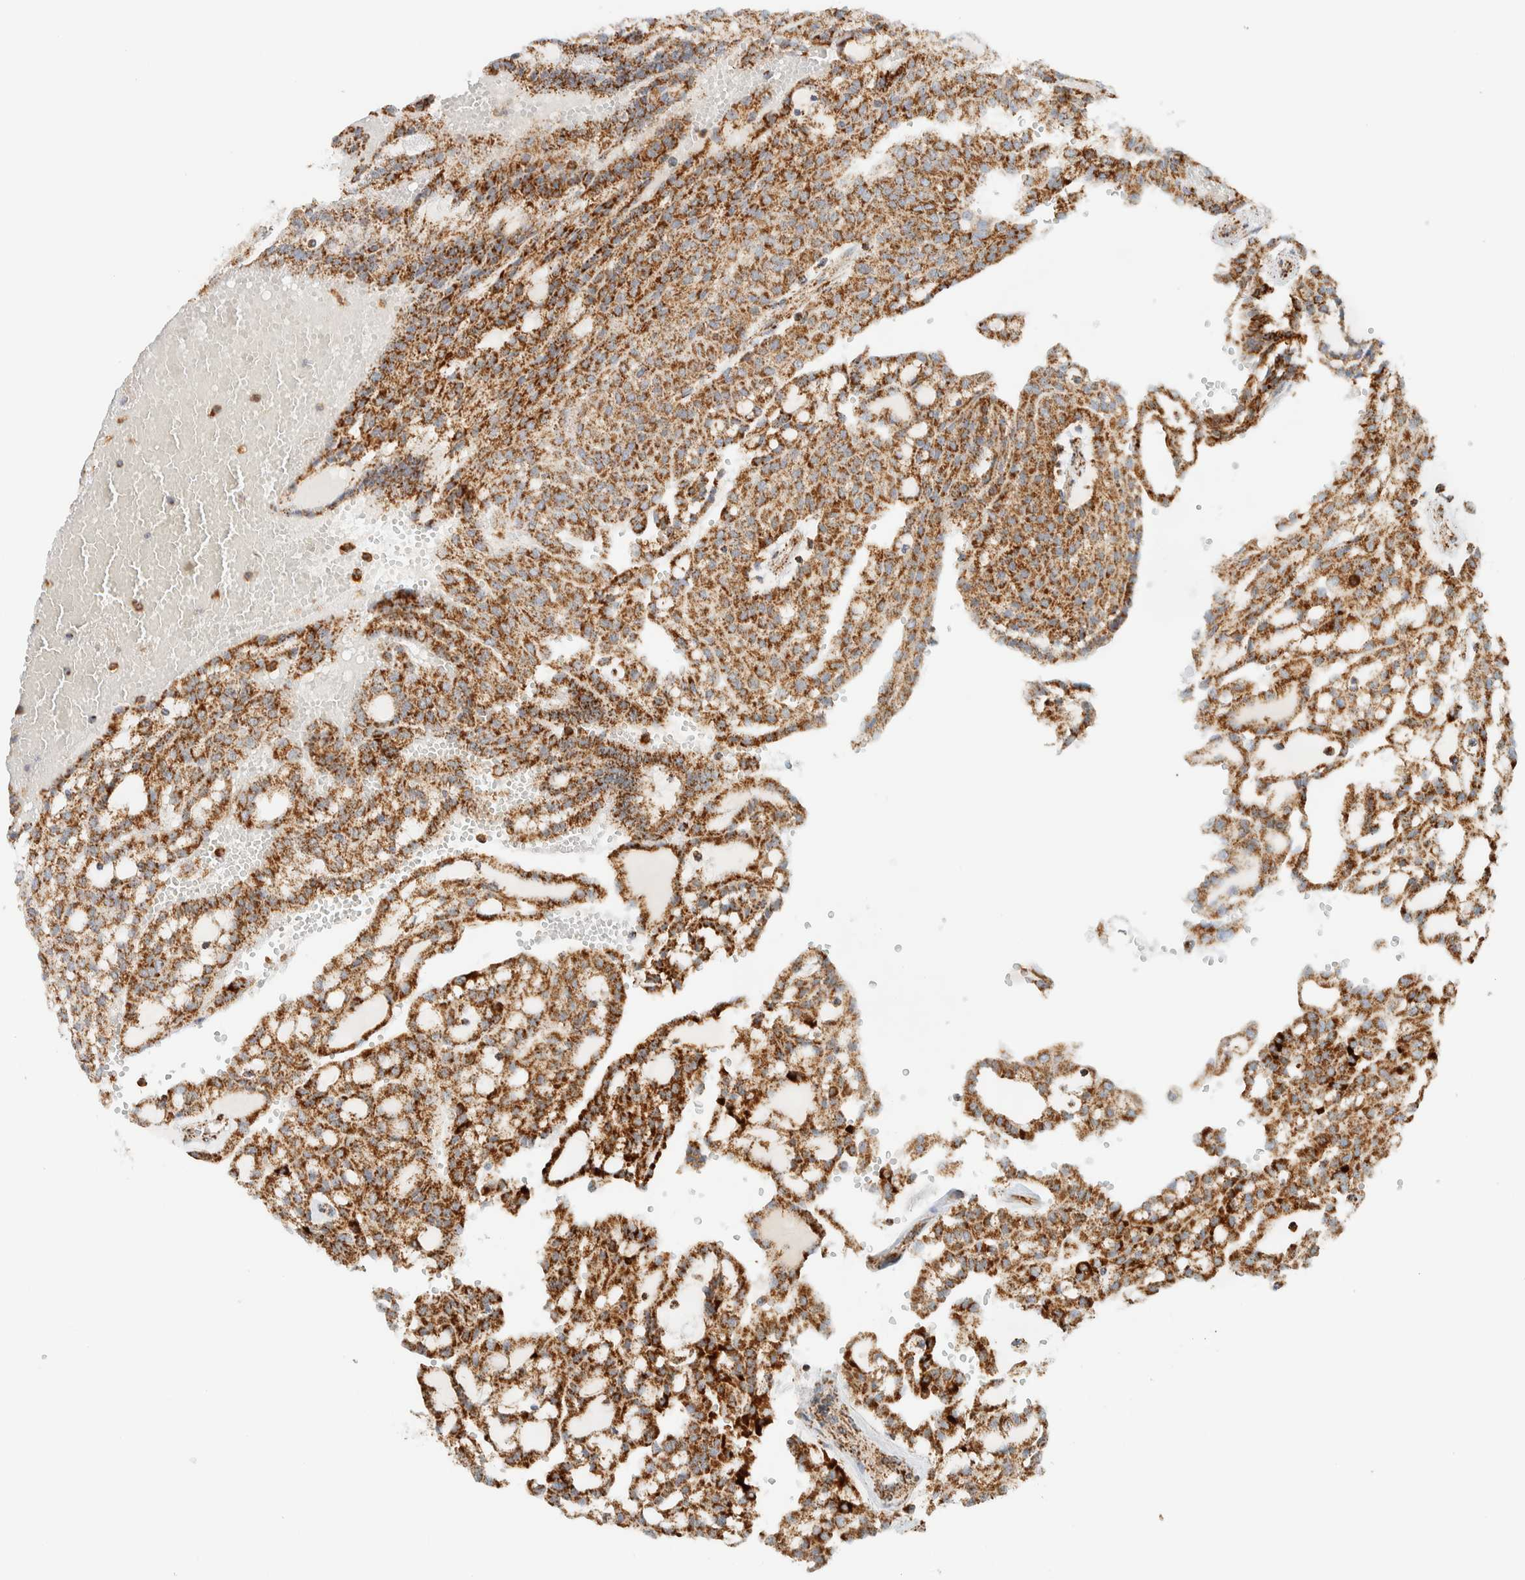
{"staining": {"intensity": "strong", "quantity": ">75%", "location": "cytoplasmic/membranous"}, "tissue": "renal cancer", "cell_type": "Tumor cells", "image_type": "cancer", "snomed": [{"axis": "morphology", "description": "Adenocarcinoma, NOS"}, {"axis": "topography", "description": "Kidney"}], "caption": "Renal cancer (adenocarcinoma) stained with DAB (3,3'-diaminobenzidine) IHC exhibits high levels of strong cytoplasmic/membranous positivity in about >75% of tumor cells.", "gene": "KIFAP3", "patient": {"sex": "male", "age": 63}}